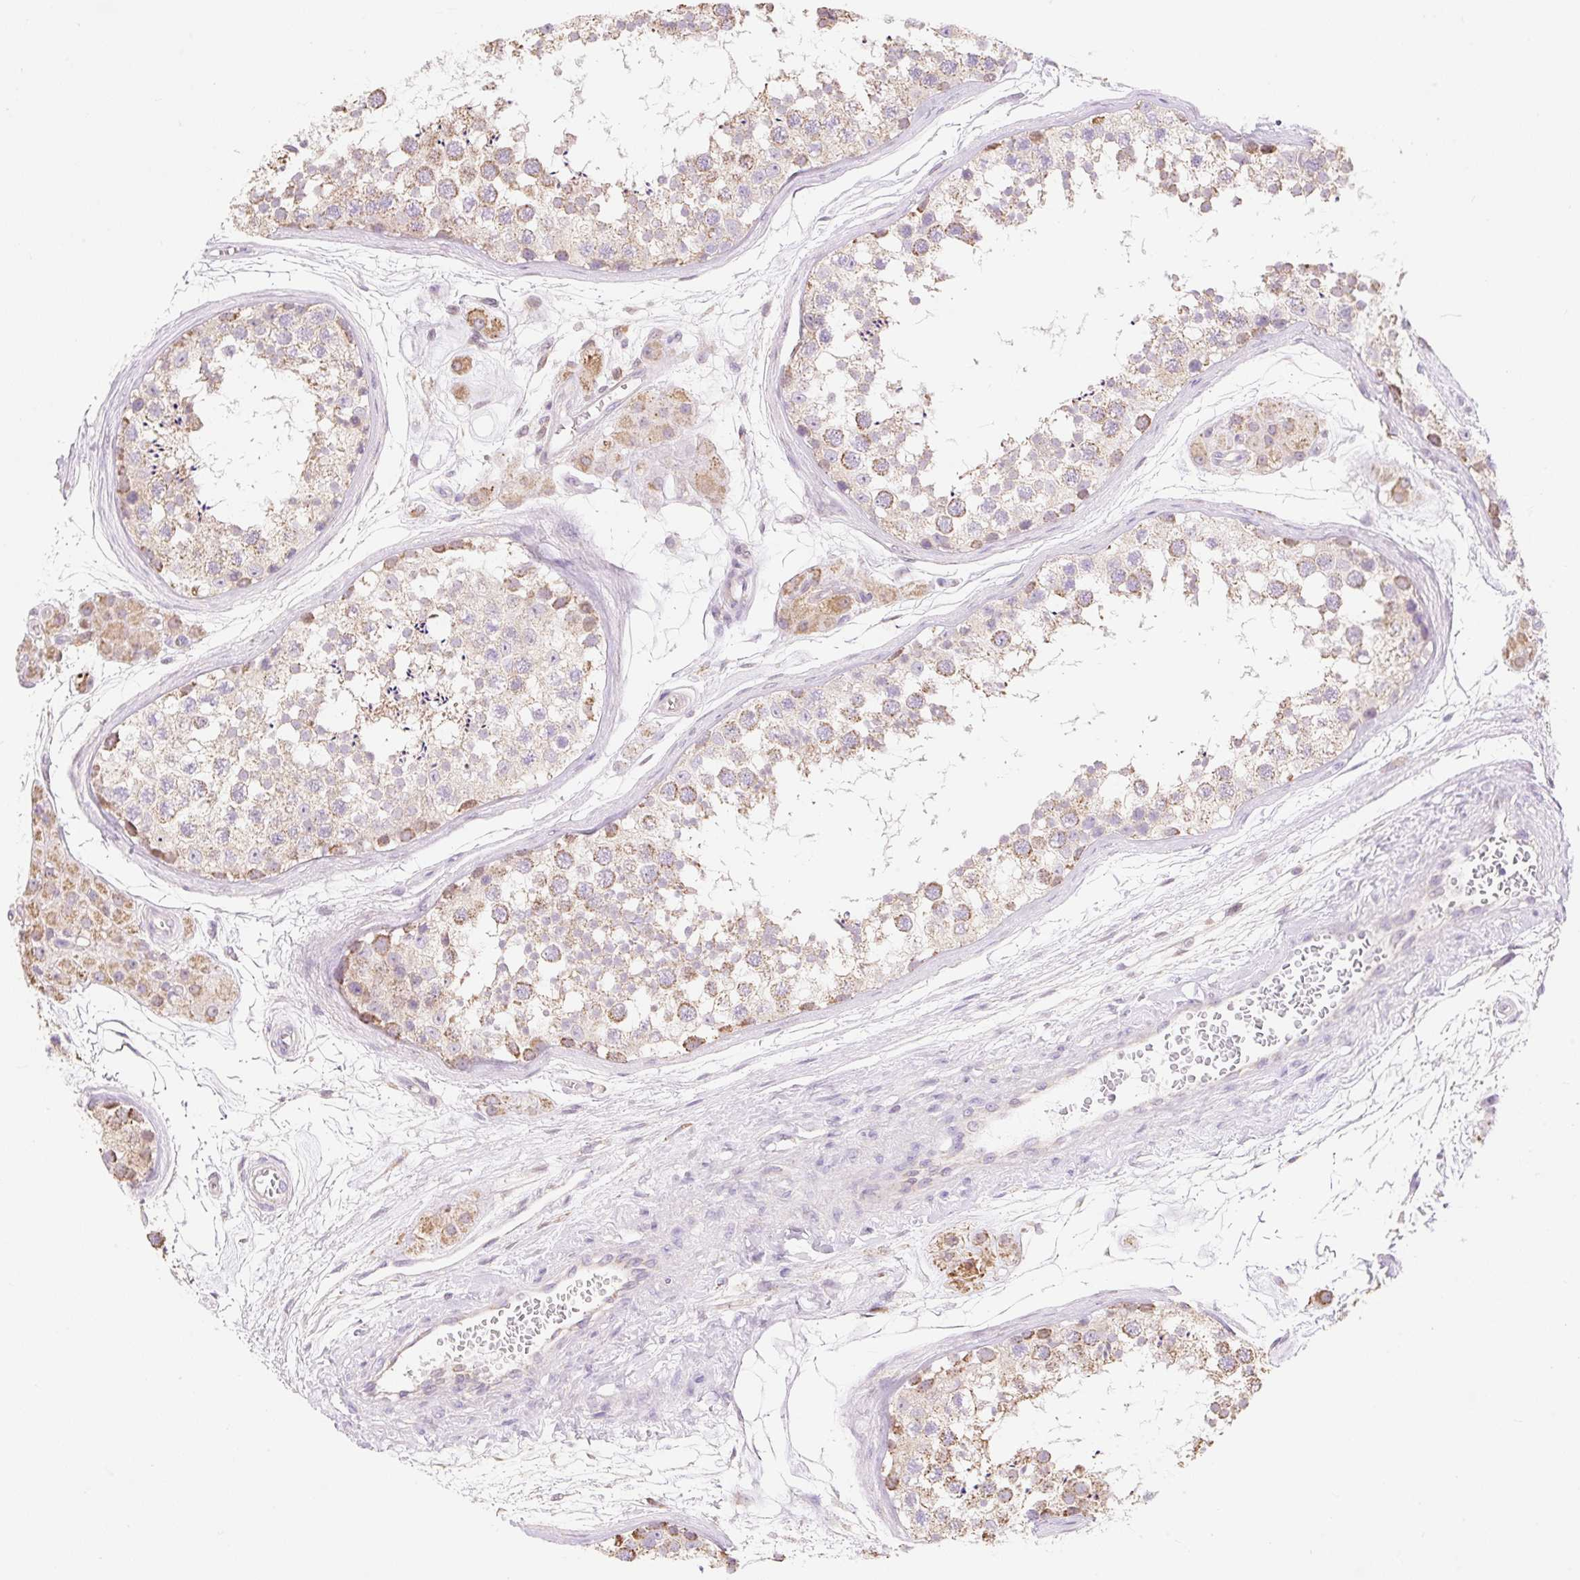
{"staining": {"intensity": "moderate", "quantity": ">75%", "location": "cytoplasmic/membranous"}, "tissue": "testis", "cell_type": "Cells in seminiferous ducts", "image_type": "normal", "snomed": [{"axis": "morphology", "description": "Normal tissue, NOS"}, {"axis": "topography", "description": "Testis"}], "caption": "Protein expression analysis of normal human testis reveals moderate cytoplasmic/membranous staining in approximately >75% of cells in seminiferous ducts.", "gene": "DHX35", "patient": {"sex": "male", "age": 56}}